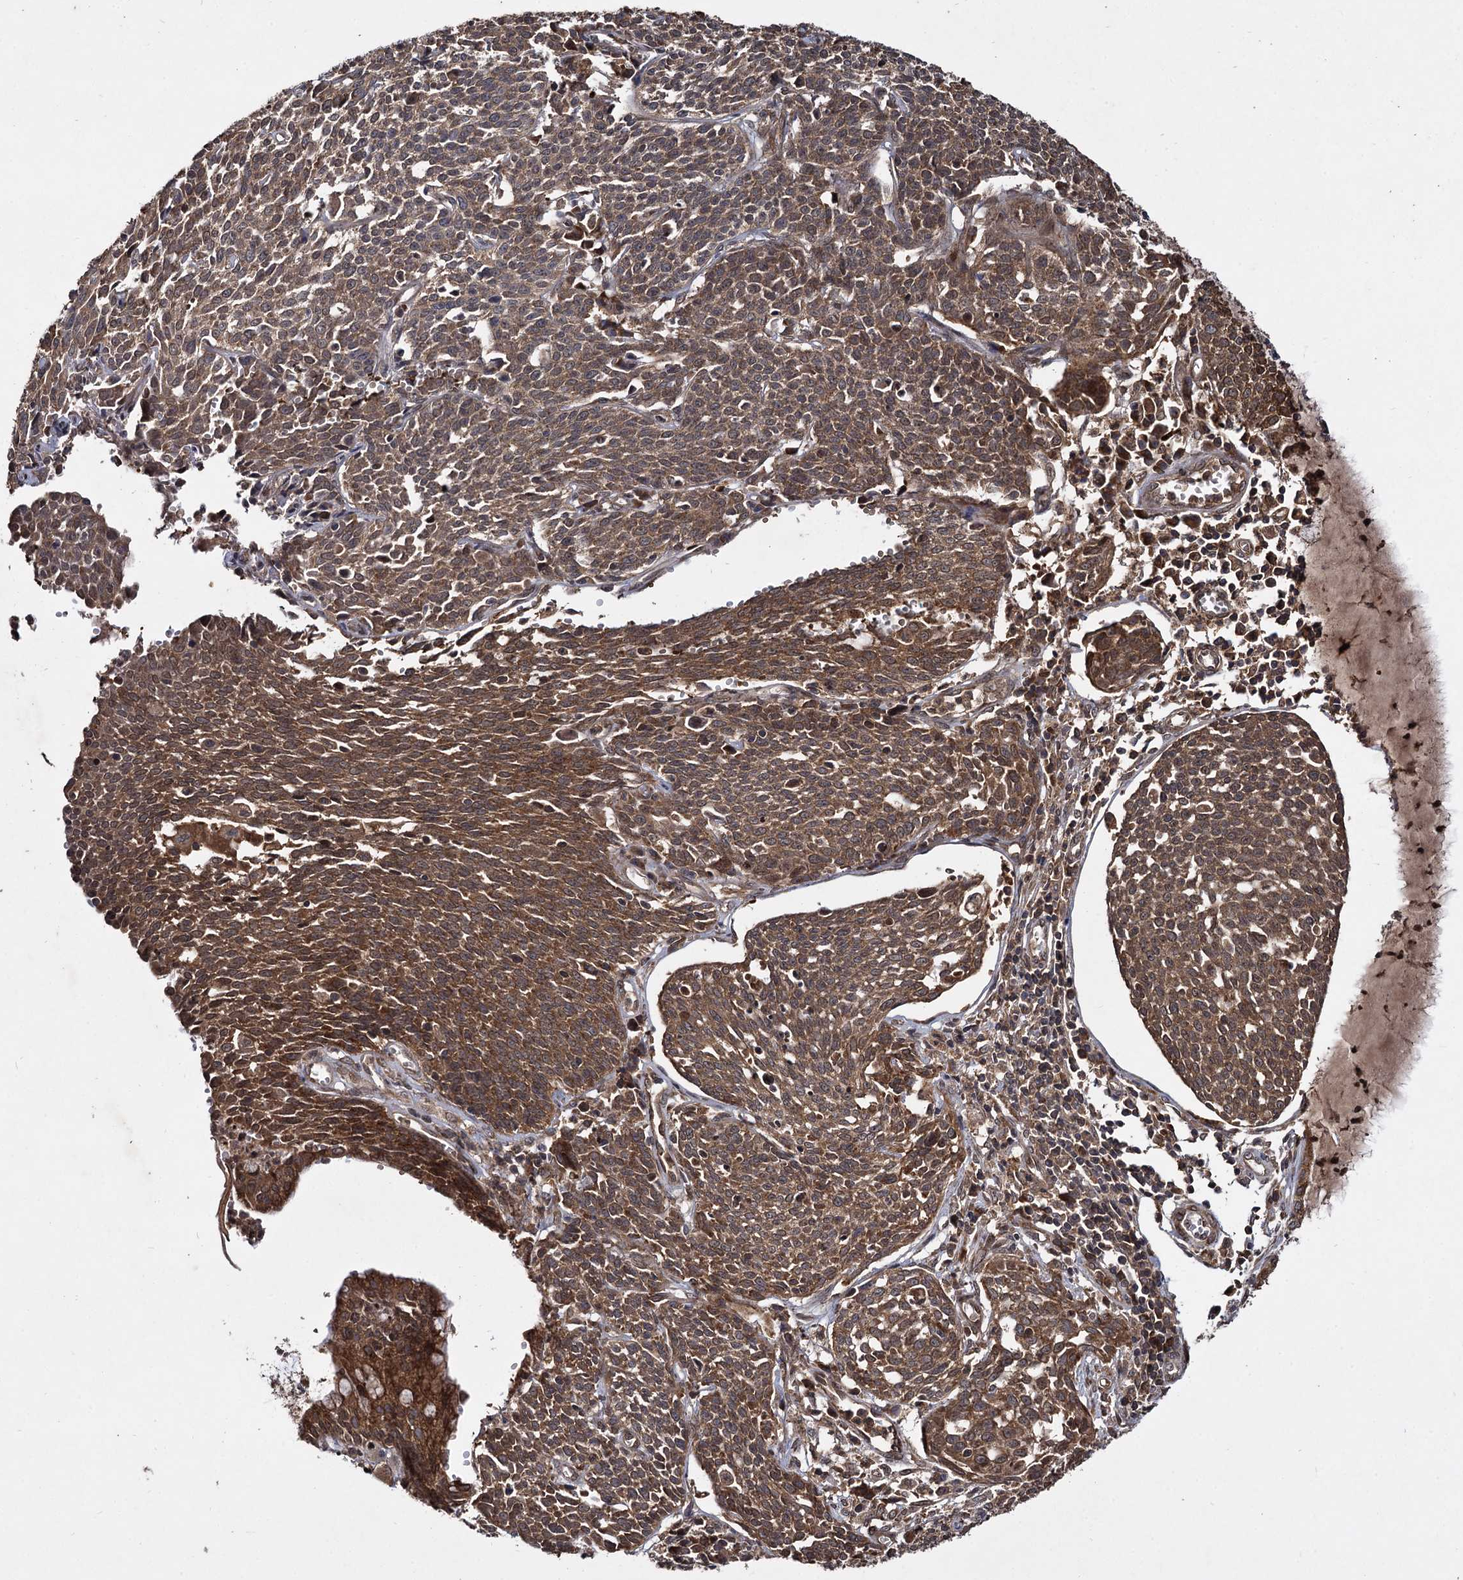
{"staining": {"intensity": "strong", "quantity": ">75%", "location": "cytoplasmic/membranous"}, "tissue": "cervical cancer", "cell_type": "Tumor cells", "image_type": "cancer", "snomed": [{"axis": "morphology", "description": "Squamous cell carcinoma, NOS"}, {"axis": "topography", "description": "Cervix"}], "caption": "Immunohistochemistry (IHC) image of neoplastic tissue: cervical cancer stained using immunohistochemistry demonstrates high levels of strong protein expression localized specifically in the cytoplasmic/membranous of tumor cells, appearing as a cytoplasmic/membranous brown color.", "gene": "DCP1B", "patient": {"sex": "female", "age": 34}}